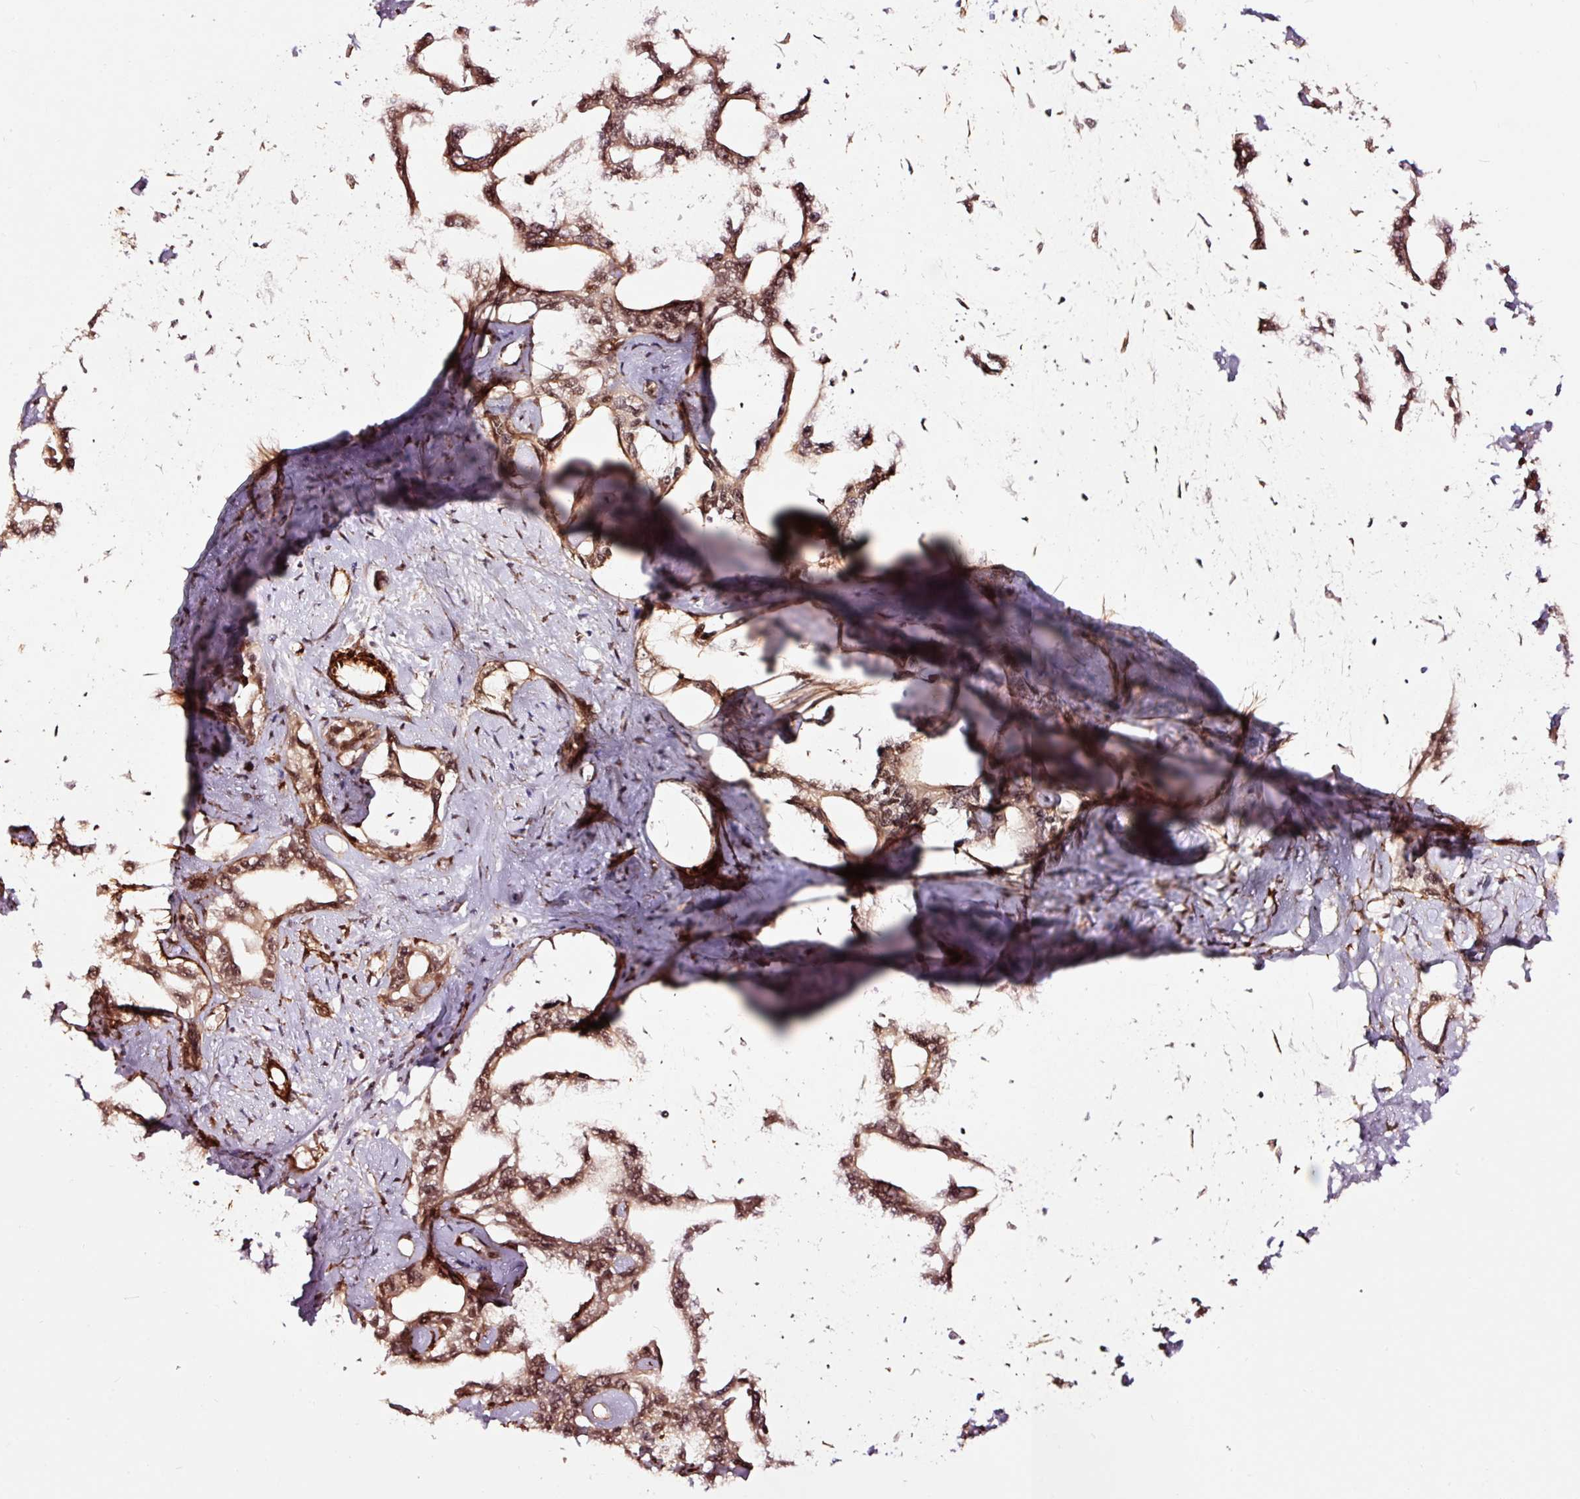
{"staining": {"intensity": "moderate", "quantity": ">75%", "location": "nuclear"}, "tissue": "liver cancer", "cell_type": "Tumor cells", "image_type": "cancer", "snomed": [{"axis": "morphology", "description": "Cholangiocarcinoma"}, {"axis": "topography", "description": "Liver"}], "caption": "An IHC micrograph of neoplastic tissue is shown. Protein staining in brown highlights moderate nuclear positivity in liver cancer (cholangiocarcinoma) within tumor cells. Nuclei are stained in blue.", "gene": "TPM1", "patient": {"sex": "male", "age": 59}}